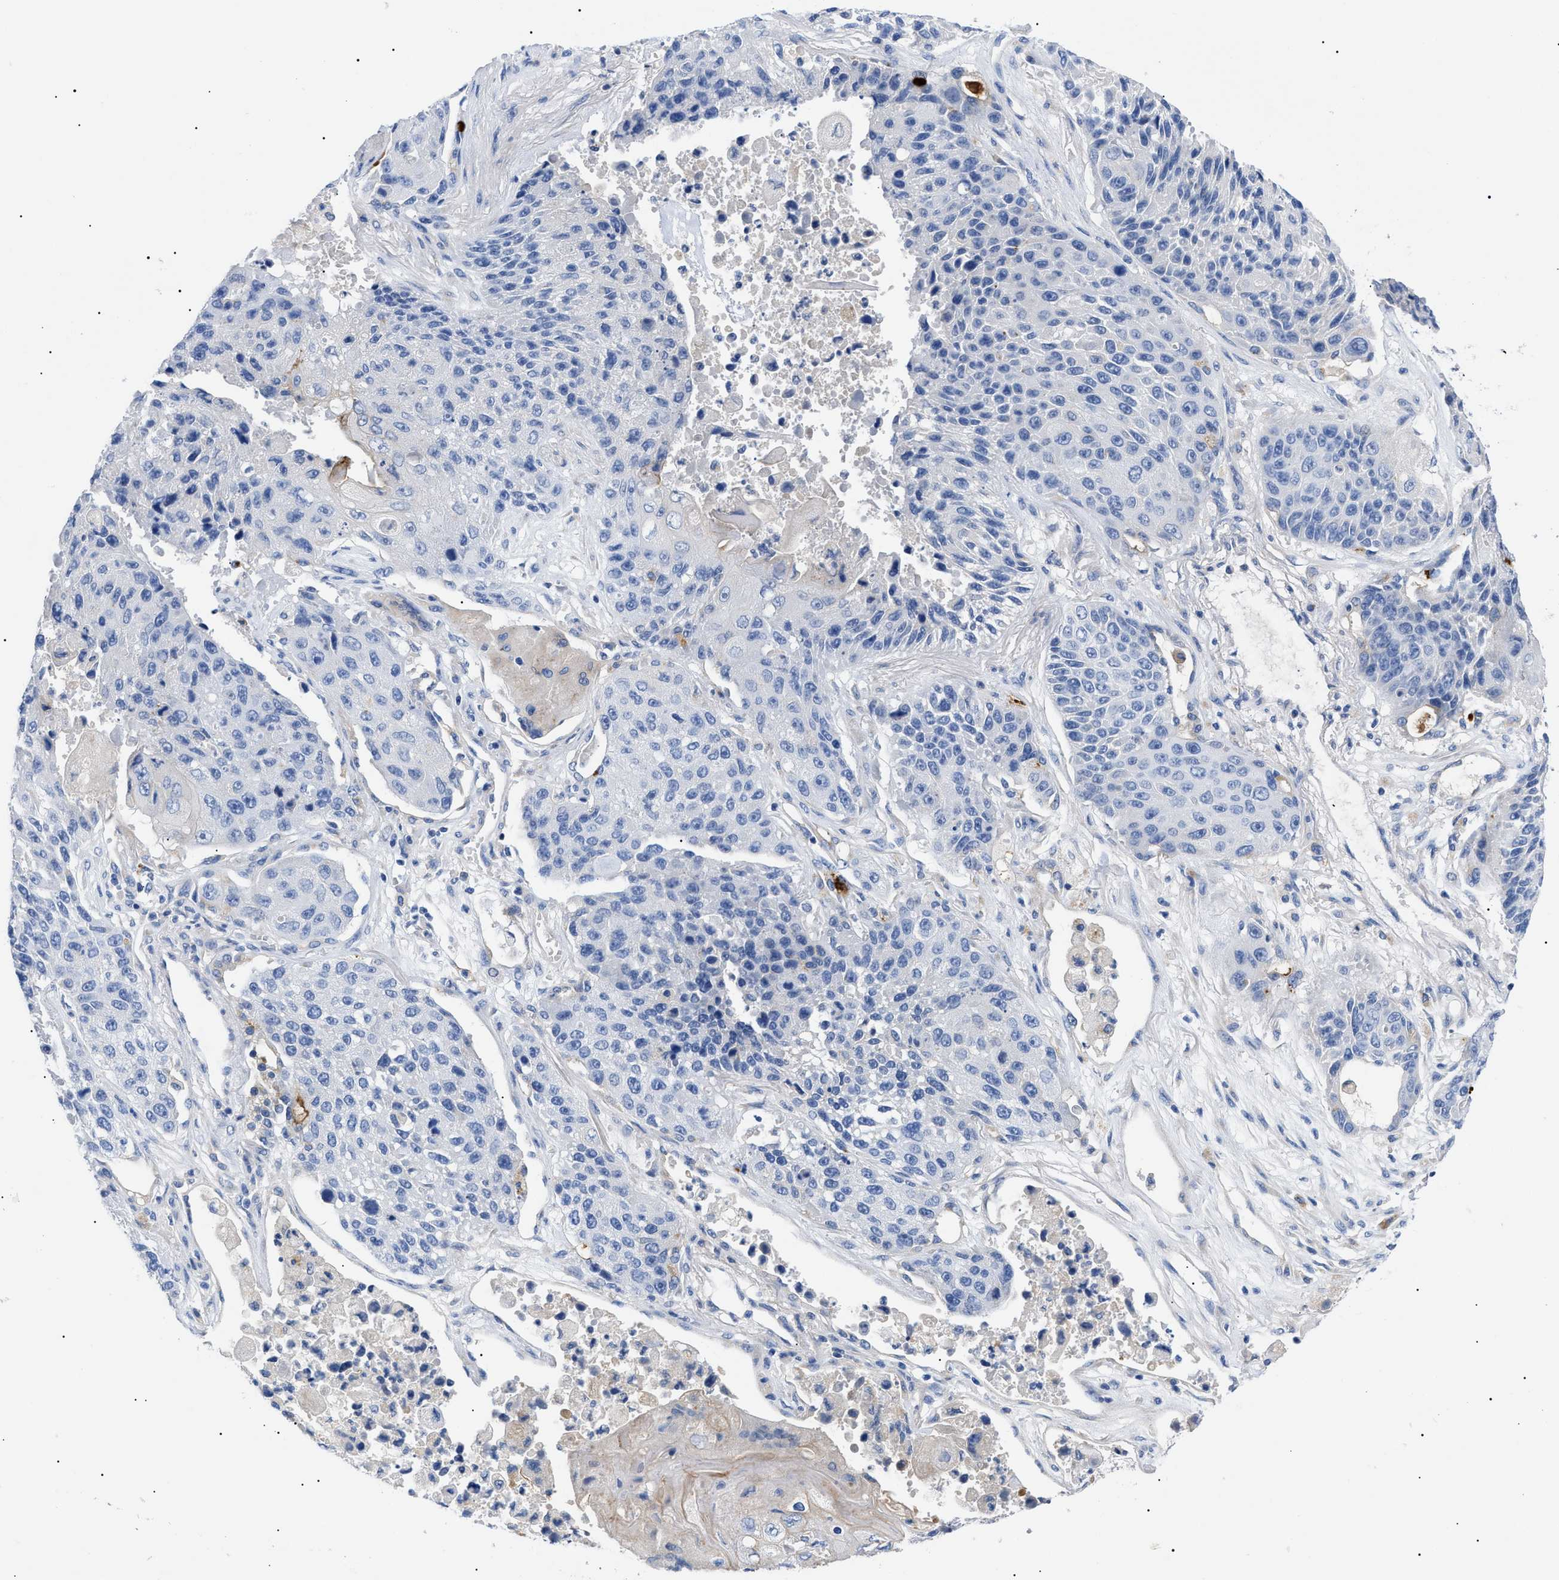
{"staining": {"intensity": "negative", "quantity": "none", "location": "none"}, "tissue": "lung cancer", "cell_type": "Tumor cells", "image_type": "cancer", "snomed": [{"axis": "morphology", "description": "Squamous cell carcinoma, NOS"}, {"axis": "topography", "description": "Lung"}], "caption": "Immunohistochemistry (IHC) of lung squamous cell carcinoma reveals no positivity in tumor cells.", "gene": "ACKR1", "patient": {"sex": "male", "age": 61}}